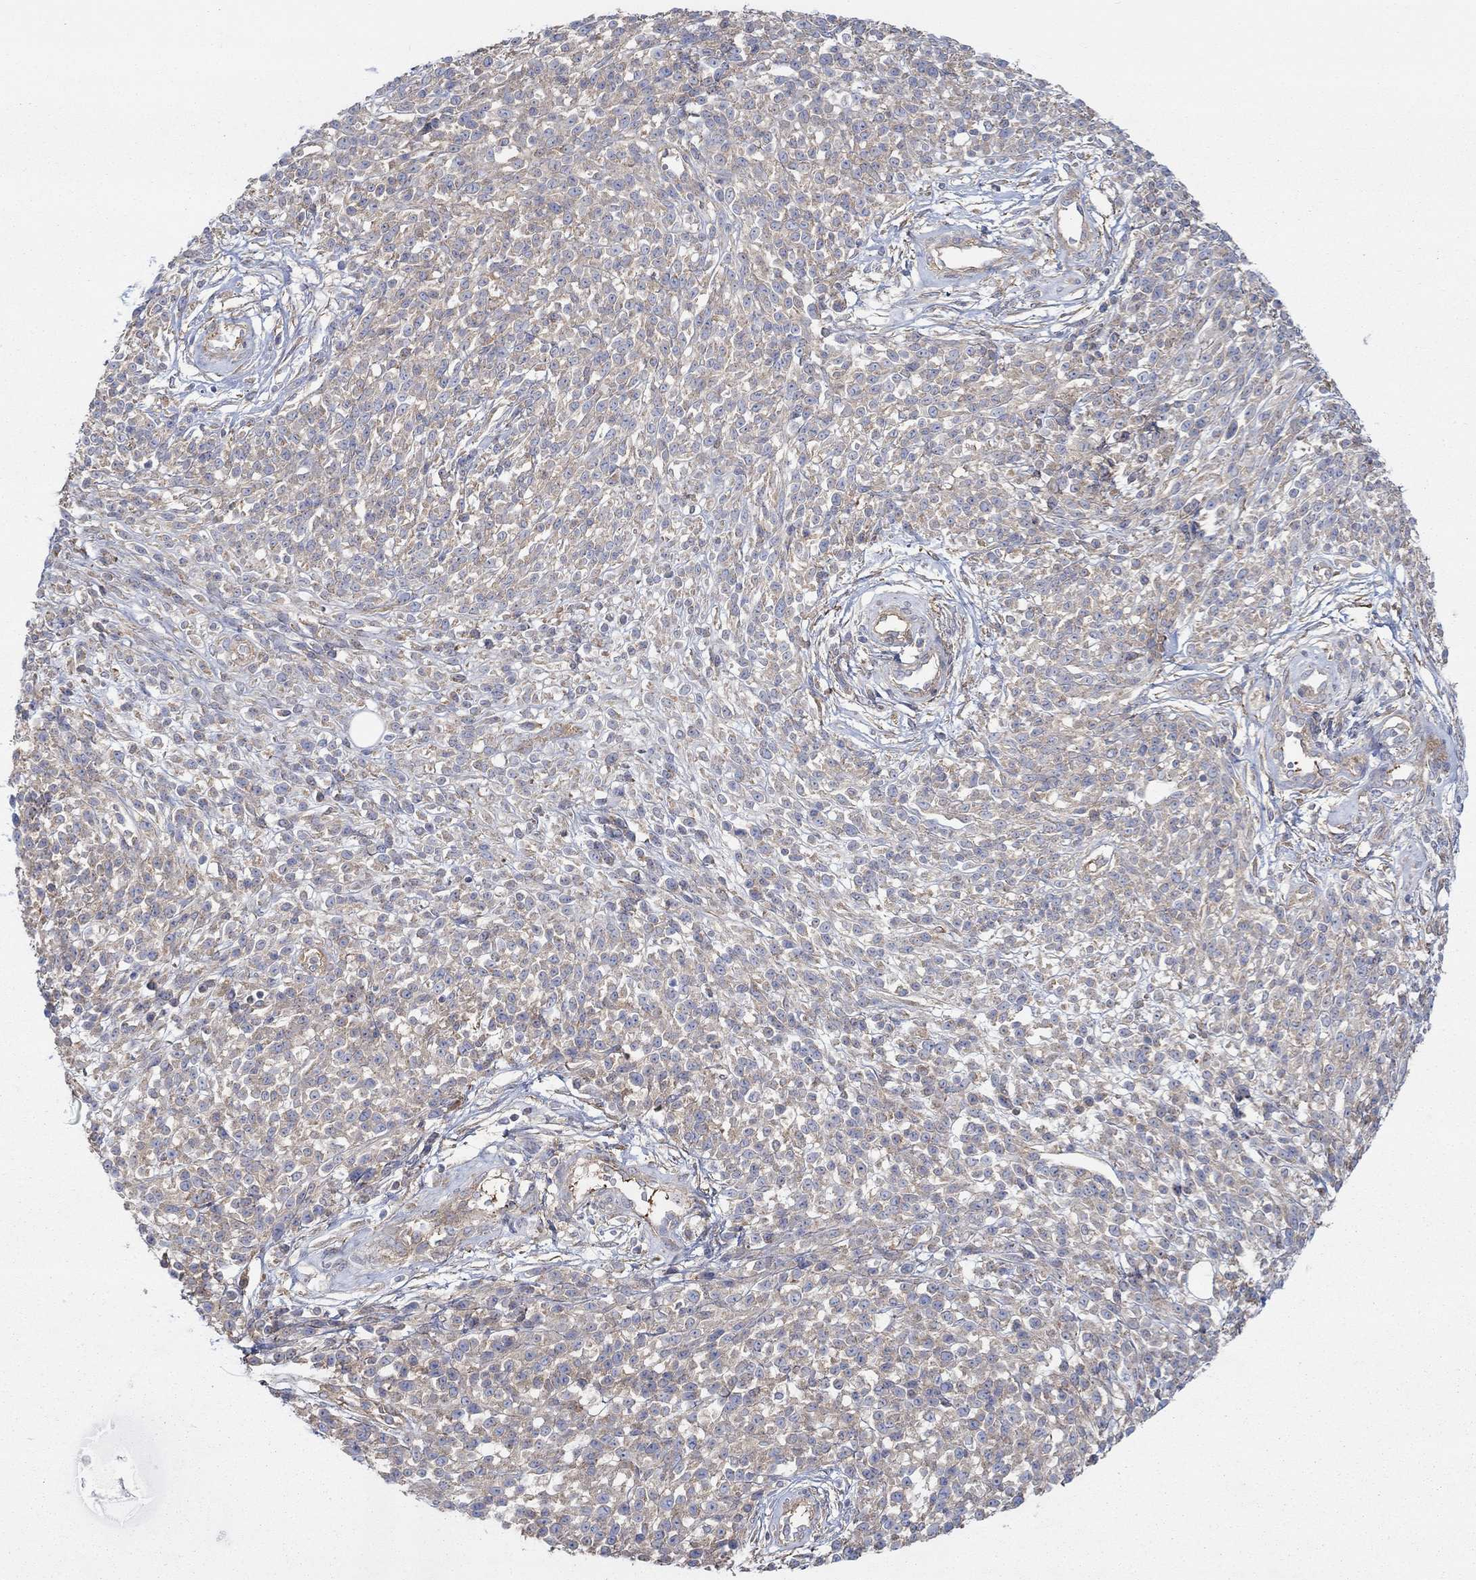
{"staining": {"intensity": "weak", "quantity": ">75%", "location": "cytoplasmic/membranous"}, "tissue": "melanoma", "cell_type": "Tumor cells", "image_type": "cancer", "snomed": [{"axis": "morphology", "description": "Malignant melanoma, NOS"}, {"axis": "topography", "description": "Skin"}, {"axis": "topography", "description": "Skin of trunk"}], "caption": "DAB (3,3'-diaminobenzidine) immunohistochemical staining of malignant melanoma shows weak cytoplasmic/membranous protein positivity in approximately >75% of tumor cells.", "gene": "SPAG9", "patient": {"sex": "male", "age": 74}}